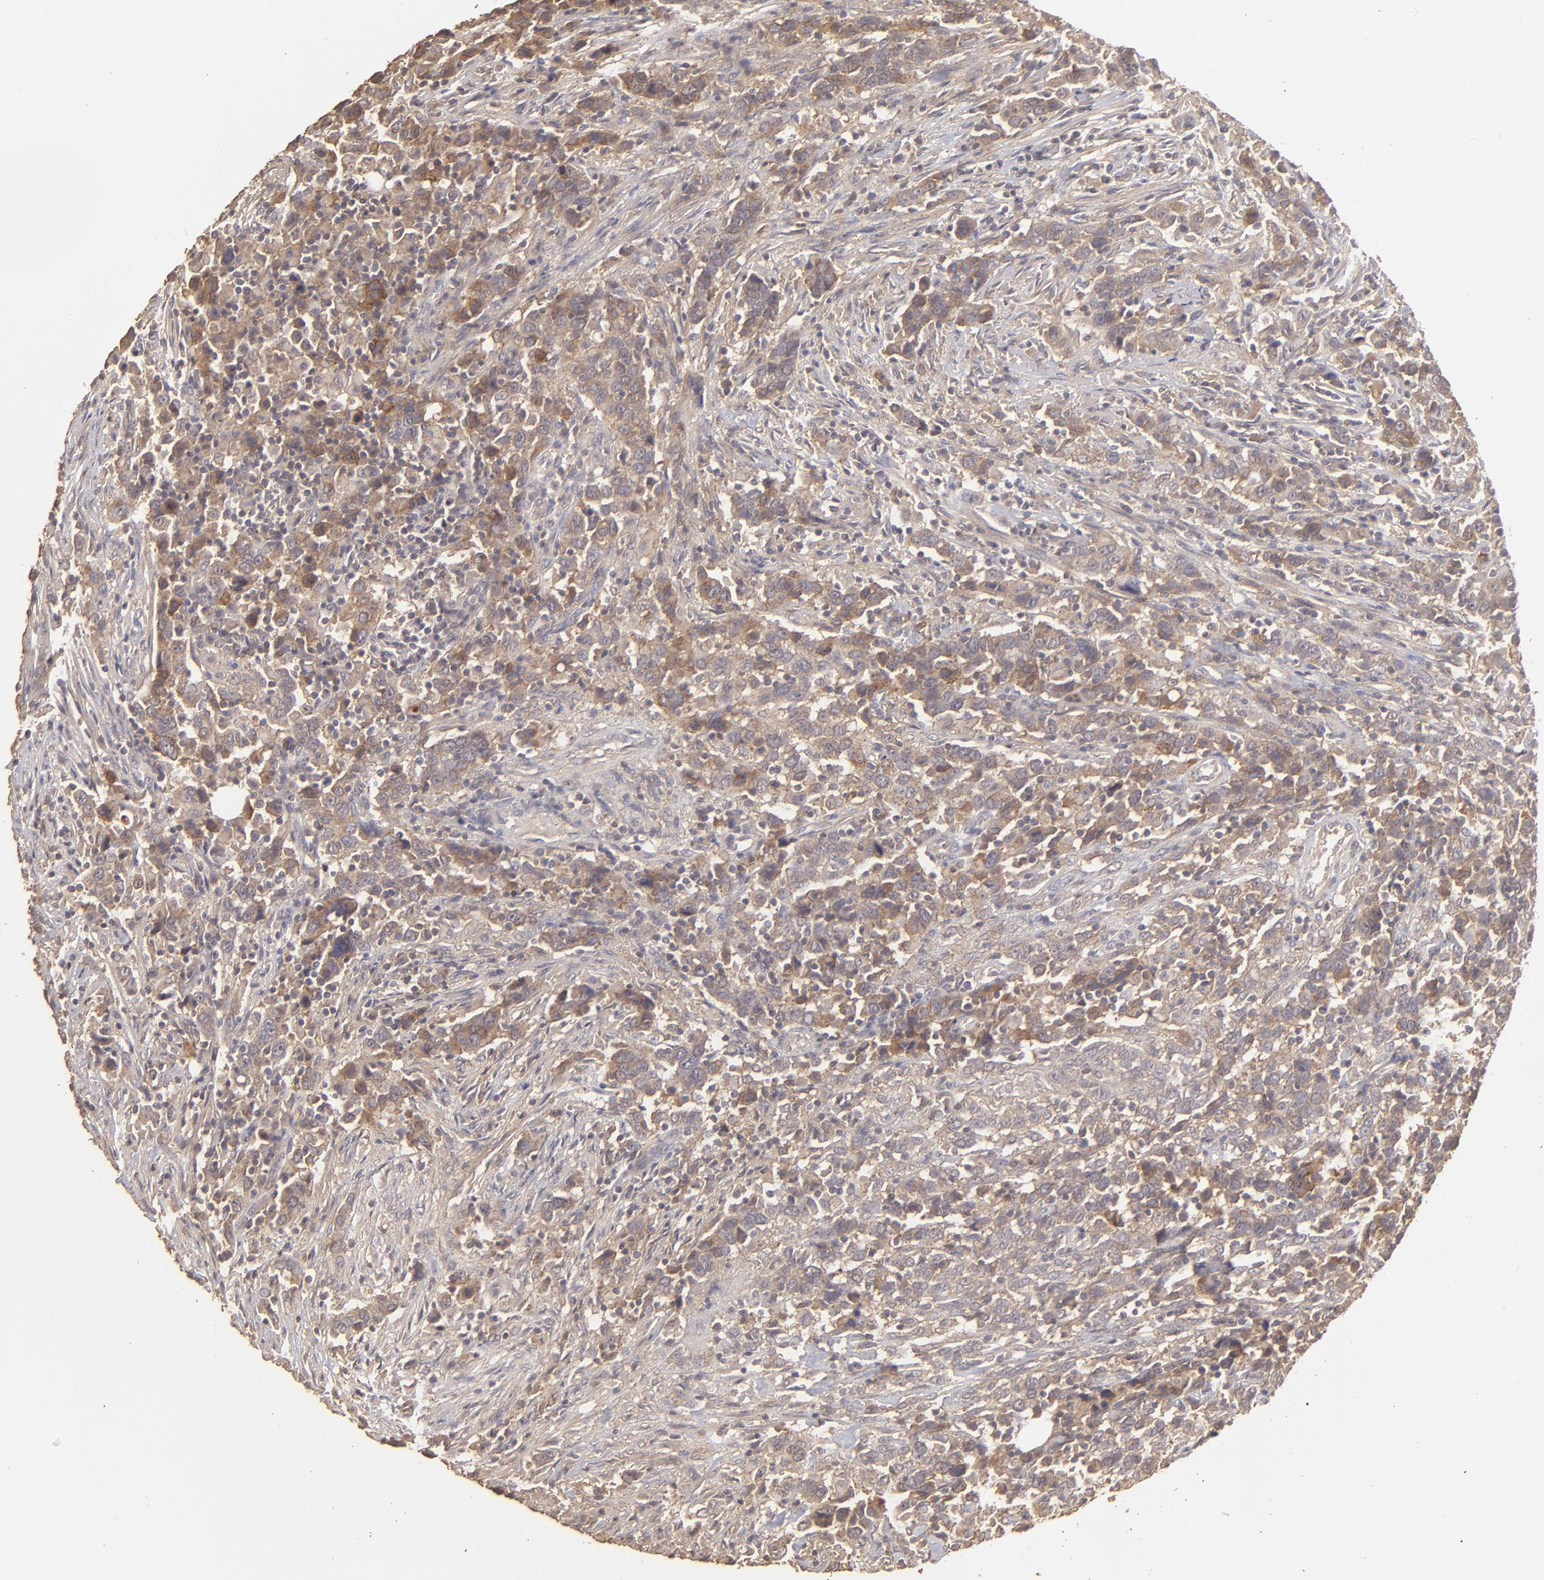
{"staining": {"intensity": "moderate", "quantity": ">75%", "location": "cytoplasmic/membranous"}, "tissue": "urothelial cancer", "cell_type": "Tumor cells", "image_type": "cancer", "snomed": [{"axis": "morphology", "description": "Urothelial carcinoma, High grade"}, {"axis": "topography", "description": "Urinary bladder"}], "caption": "Urothelial carcinoma (high-grade) stained with a protein marker exhibits moderate staining in tumor cells.", "gene": "FAT1", "patient": {"sex": "male", "age": 61}}